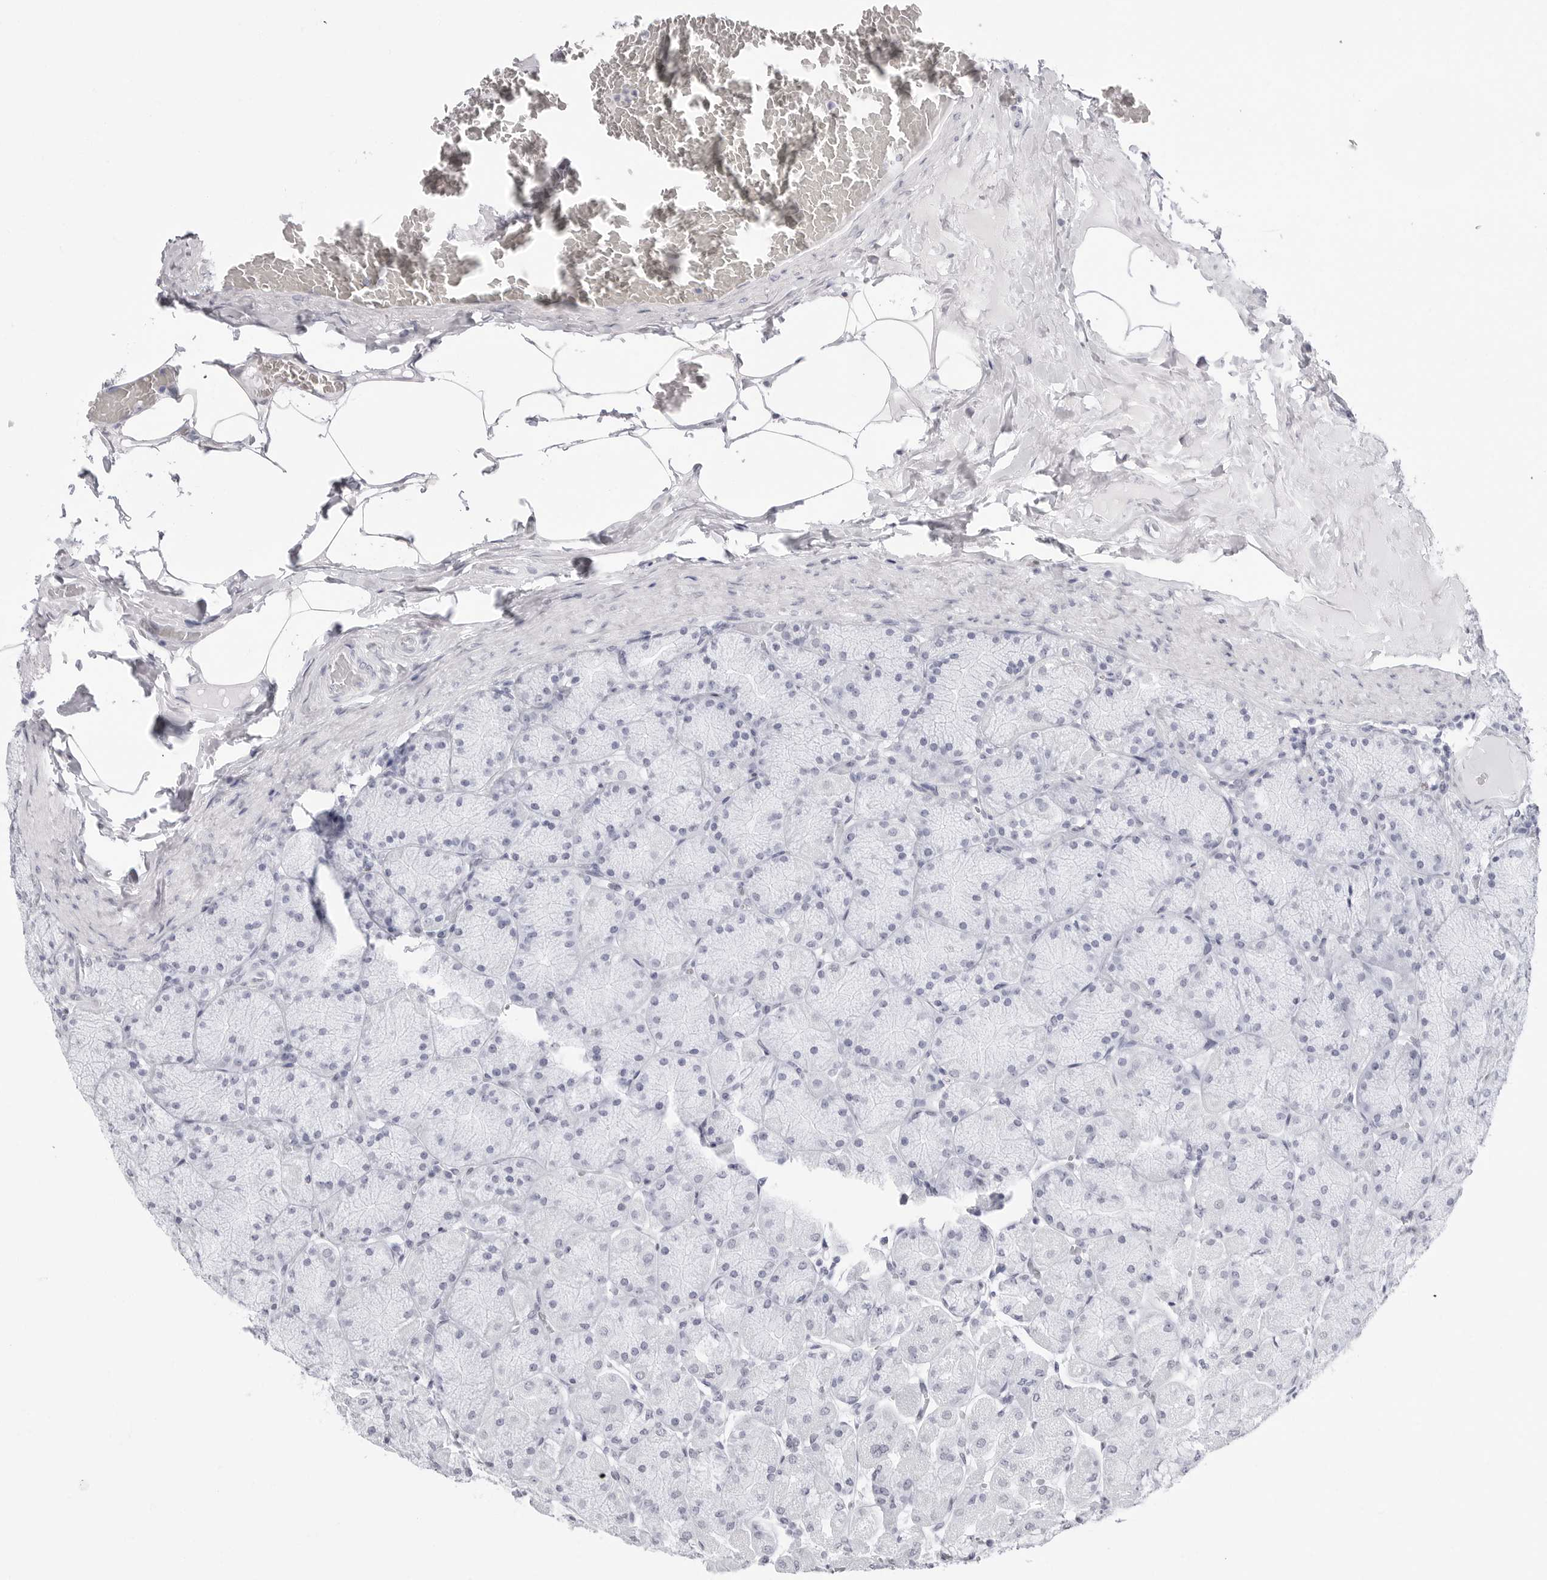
{"staining": {"intensity": "moderate", "quantity": "<25%", "location": "nuclear"}, "tissue": "stomach", "cell_type": "Glandular cells", "image_type": "normal", "snomed": [{"axis": "morphology", "description": "Normal tissue, NOS"}, {"axis": "topography", "description": "Stomach, upper"}], "caption": "Brown immunohistochemical staining in unremarkable stomach demonstrates moderate nuclear expression in about <25% of glandular cells.", "gene": "NASP", "patient": {"sex": "female", "age": 56}}